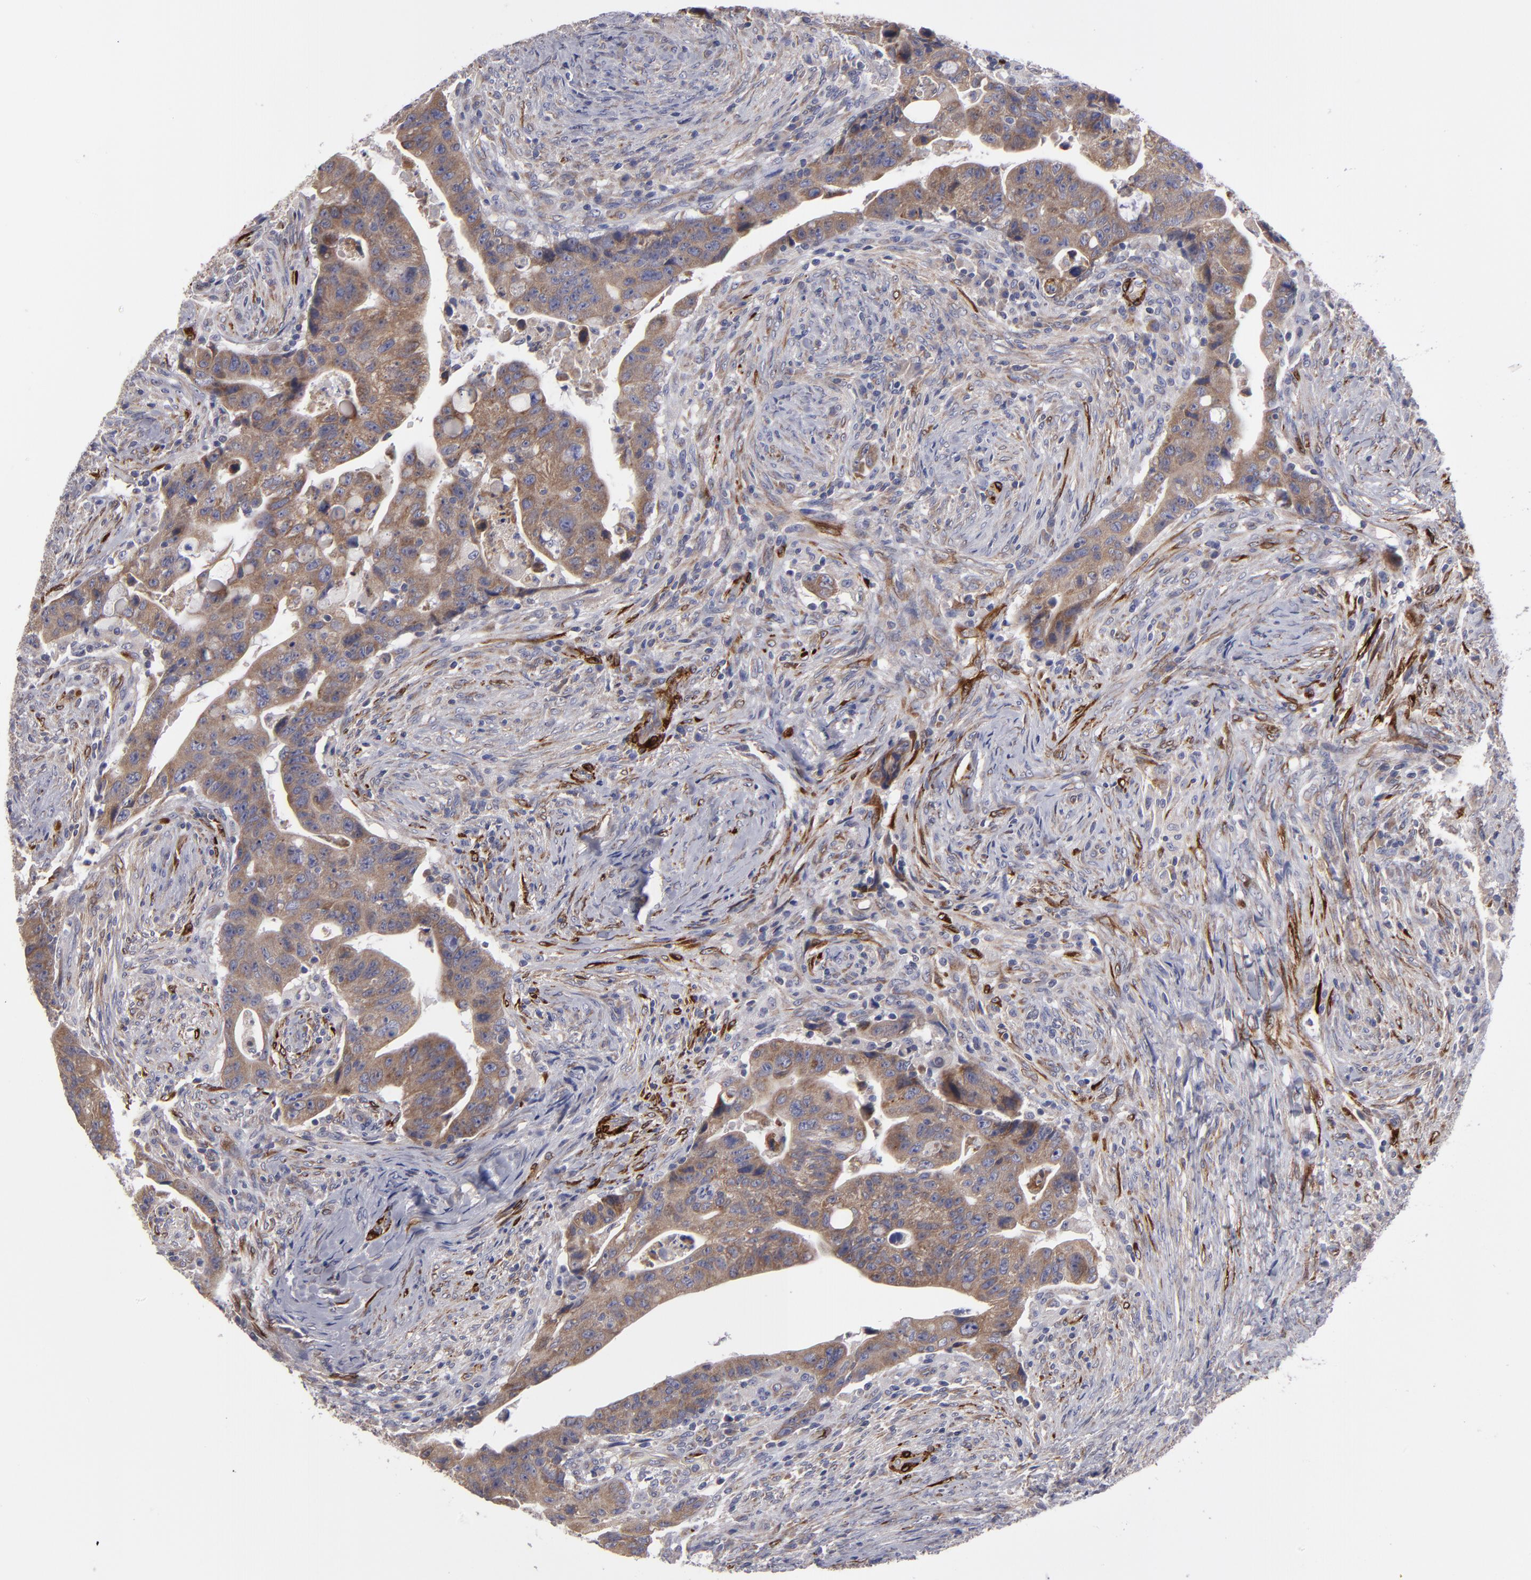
{"staining": {"intensity": "moderate", "quantity": ">75%", "location": "cytoplasmic/membranous"}, "tissue": "colorectal cancer", "cell_type": "Tumor cells", "image_type": "cancer", "snomed": [{"axis": "morphology", "description": "Adenocarcinoma, NOS"}, {"axis": "topography", "description": "Rectum"}], "caption": "This is an image of immunohistochemistry staining of adenocarcinoma (colorectal), which shows moderate staining in the cytoplasmic/membranous of tumor cells.", "gene": "SLMAP", "patient": {"sex": "female", "age": 71}}